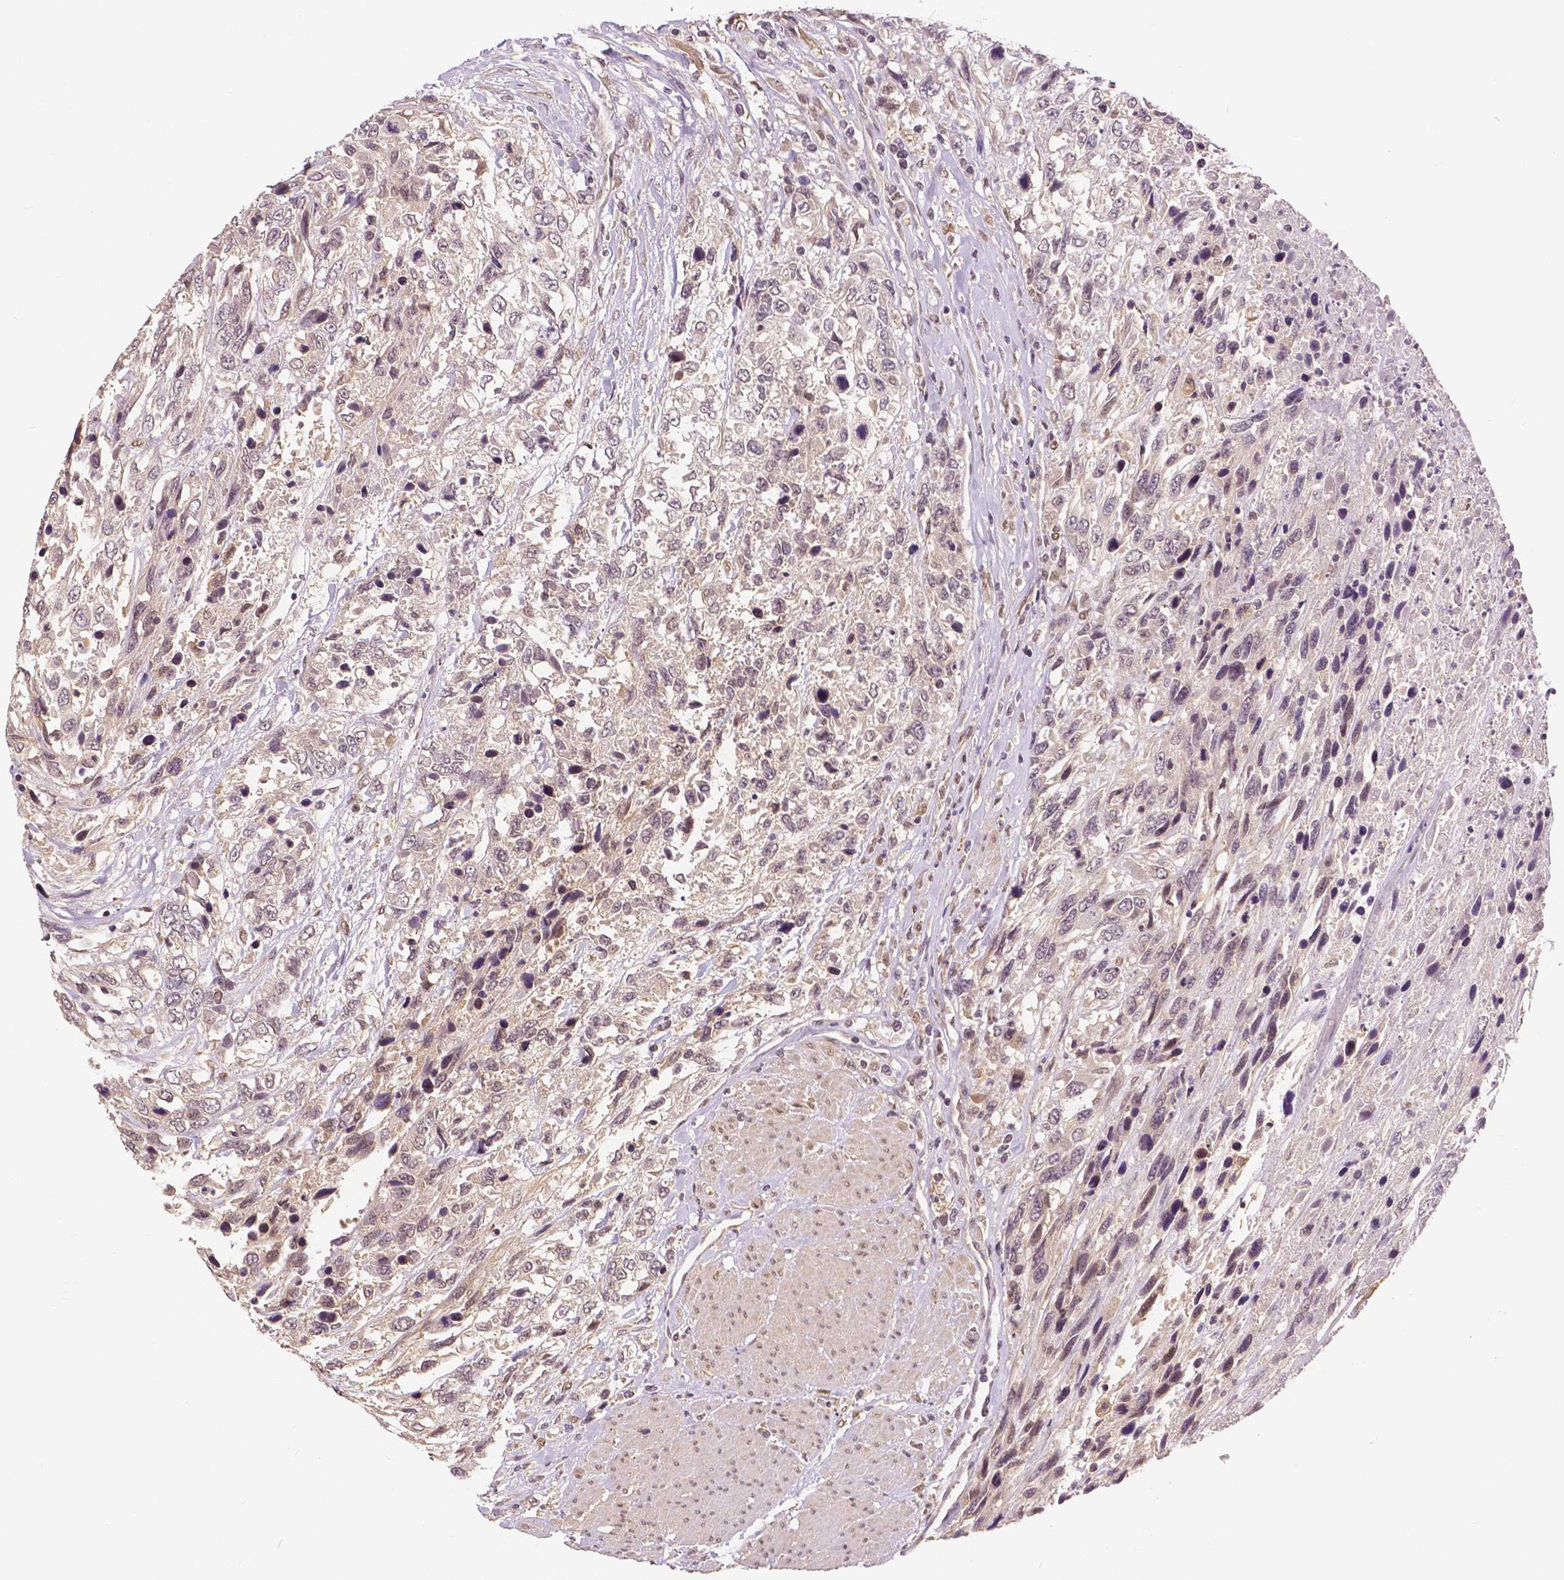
{"staining": {"intensity": "weak", "quantity": "<25%", "location": "nuclear"}, "tissue": "urothelial cancer", "cell_type": "Tumor cells", "image_type": "cancer", "snomed": [{"axis": "morphology", "description": "Urothelial carcinoma, High grade"}, {"axis": "topography", "description": "Urinary bladder"}], "caption": "Immunohistochemistry micrograph of human high-grade urothelial carcinoma stained for a protein (brown), which shows no positivity in tumor cells.", "gene": "MAP1LC3B", "patient": {"sex": "female", "age": 70}}